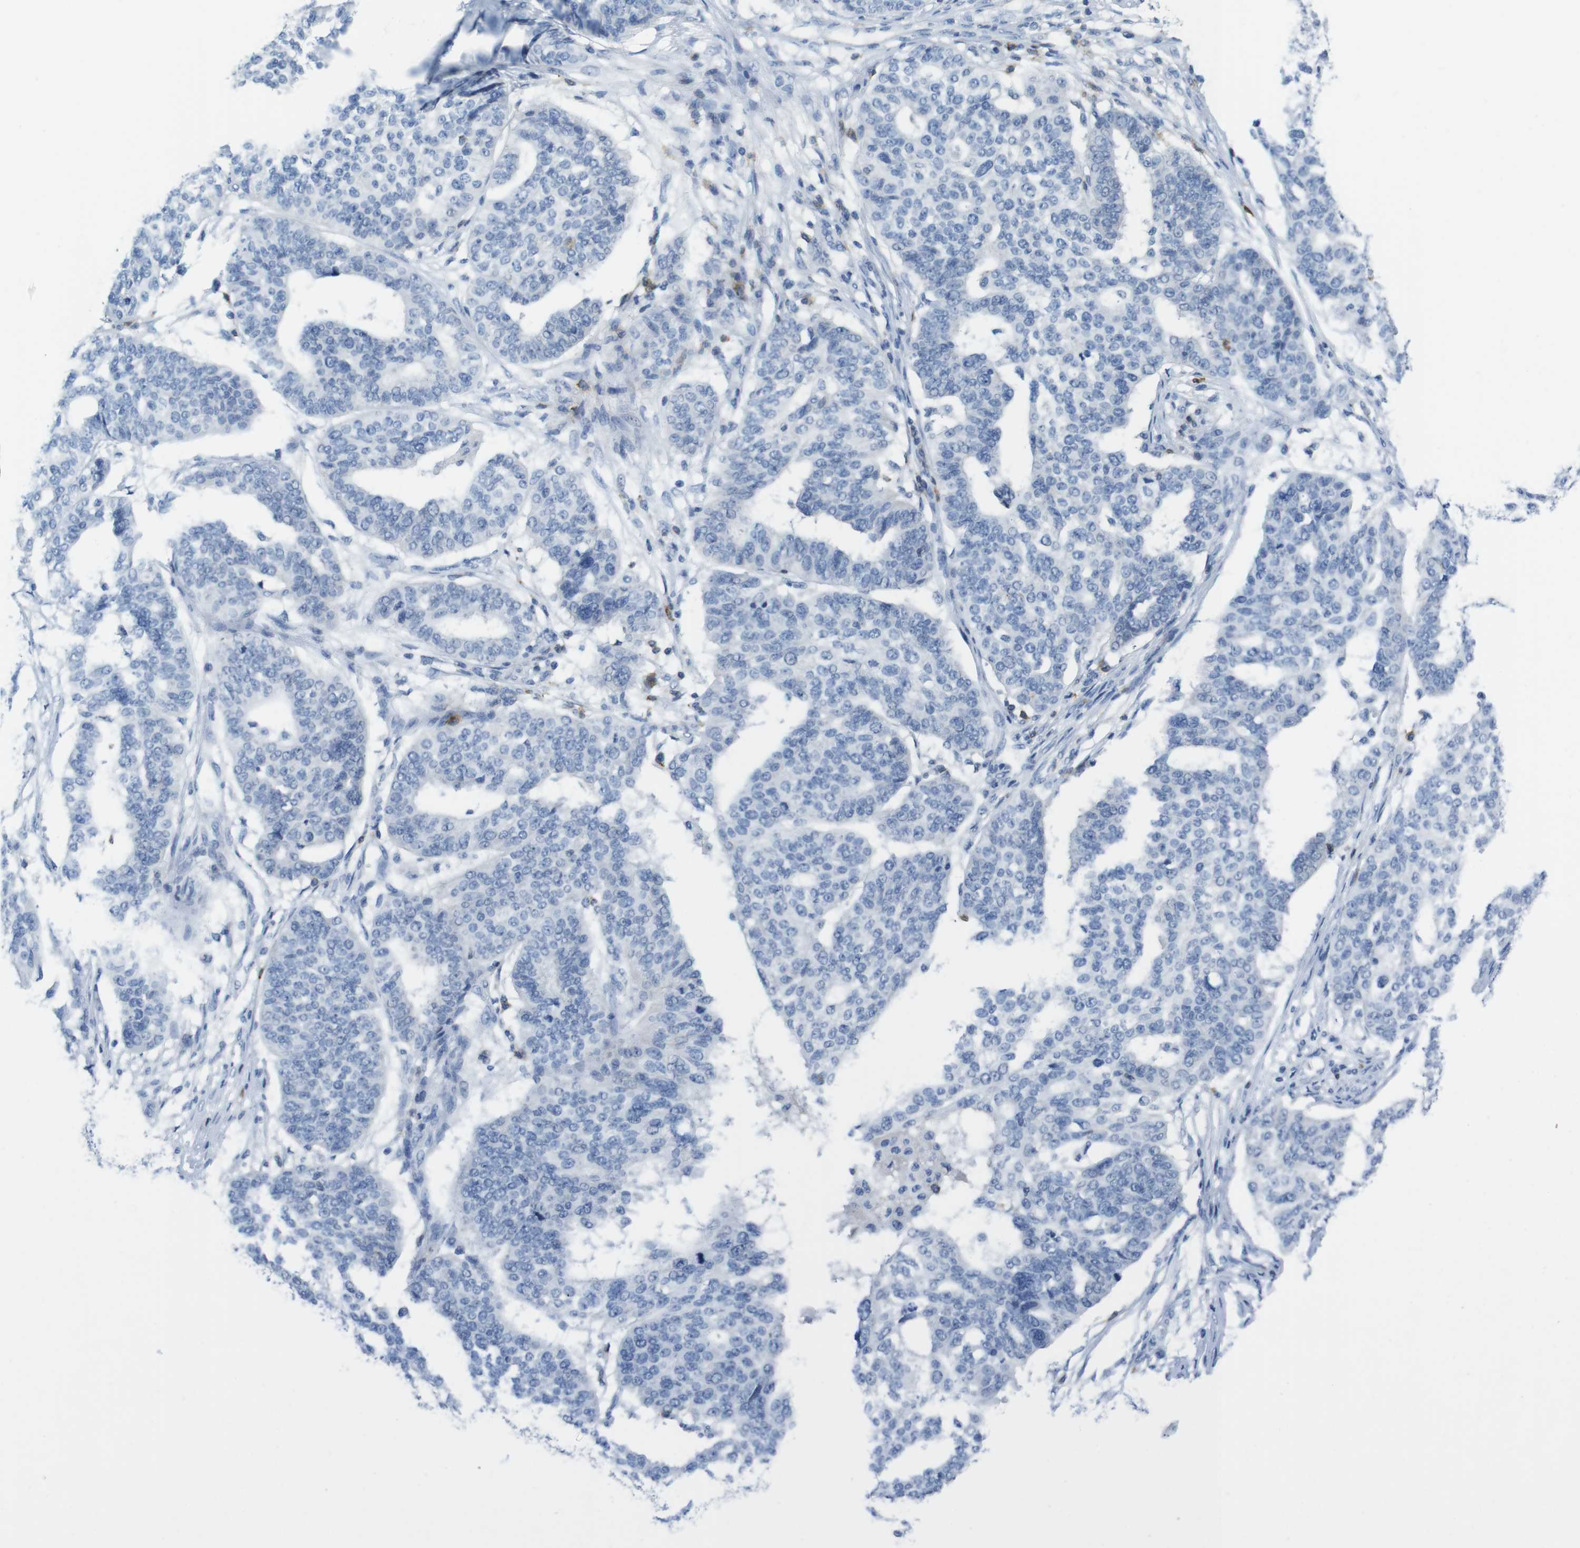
{"staining": {"intensity": "negative", "quantity": "none", "location": "none"}, "tissue": "ovarian cancer", "cell_type": "Tumor cells", "image_type": "cancer", "snomed": [{"axis": "morphology", "description": "Cystadenocarcinoma, serous, NOS"}, {"axis": "topography", "description": "Ovary"}], "caption": "Tumor cells show no significant positivity in ovarian serous cystadenocarcinoma.", "gene": "CD5", "patient": {"sex": "female", "age": 59}}